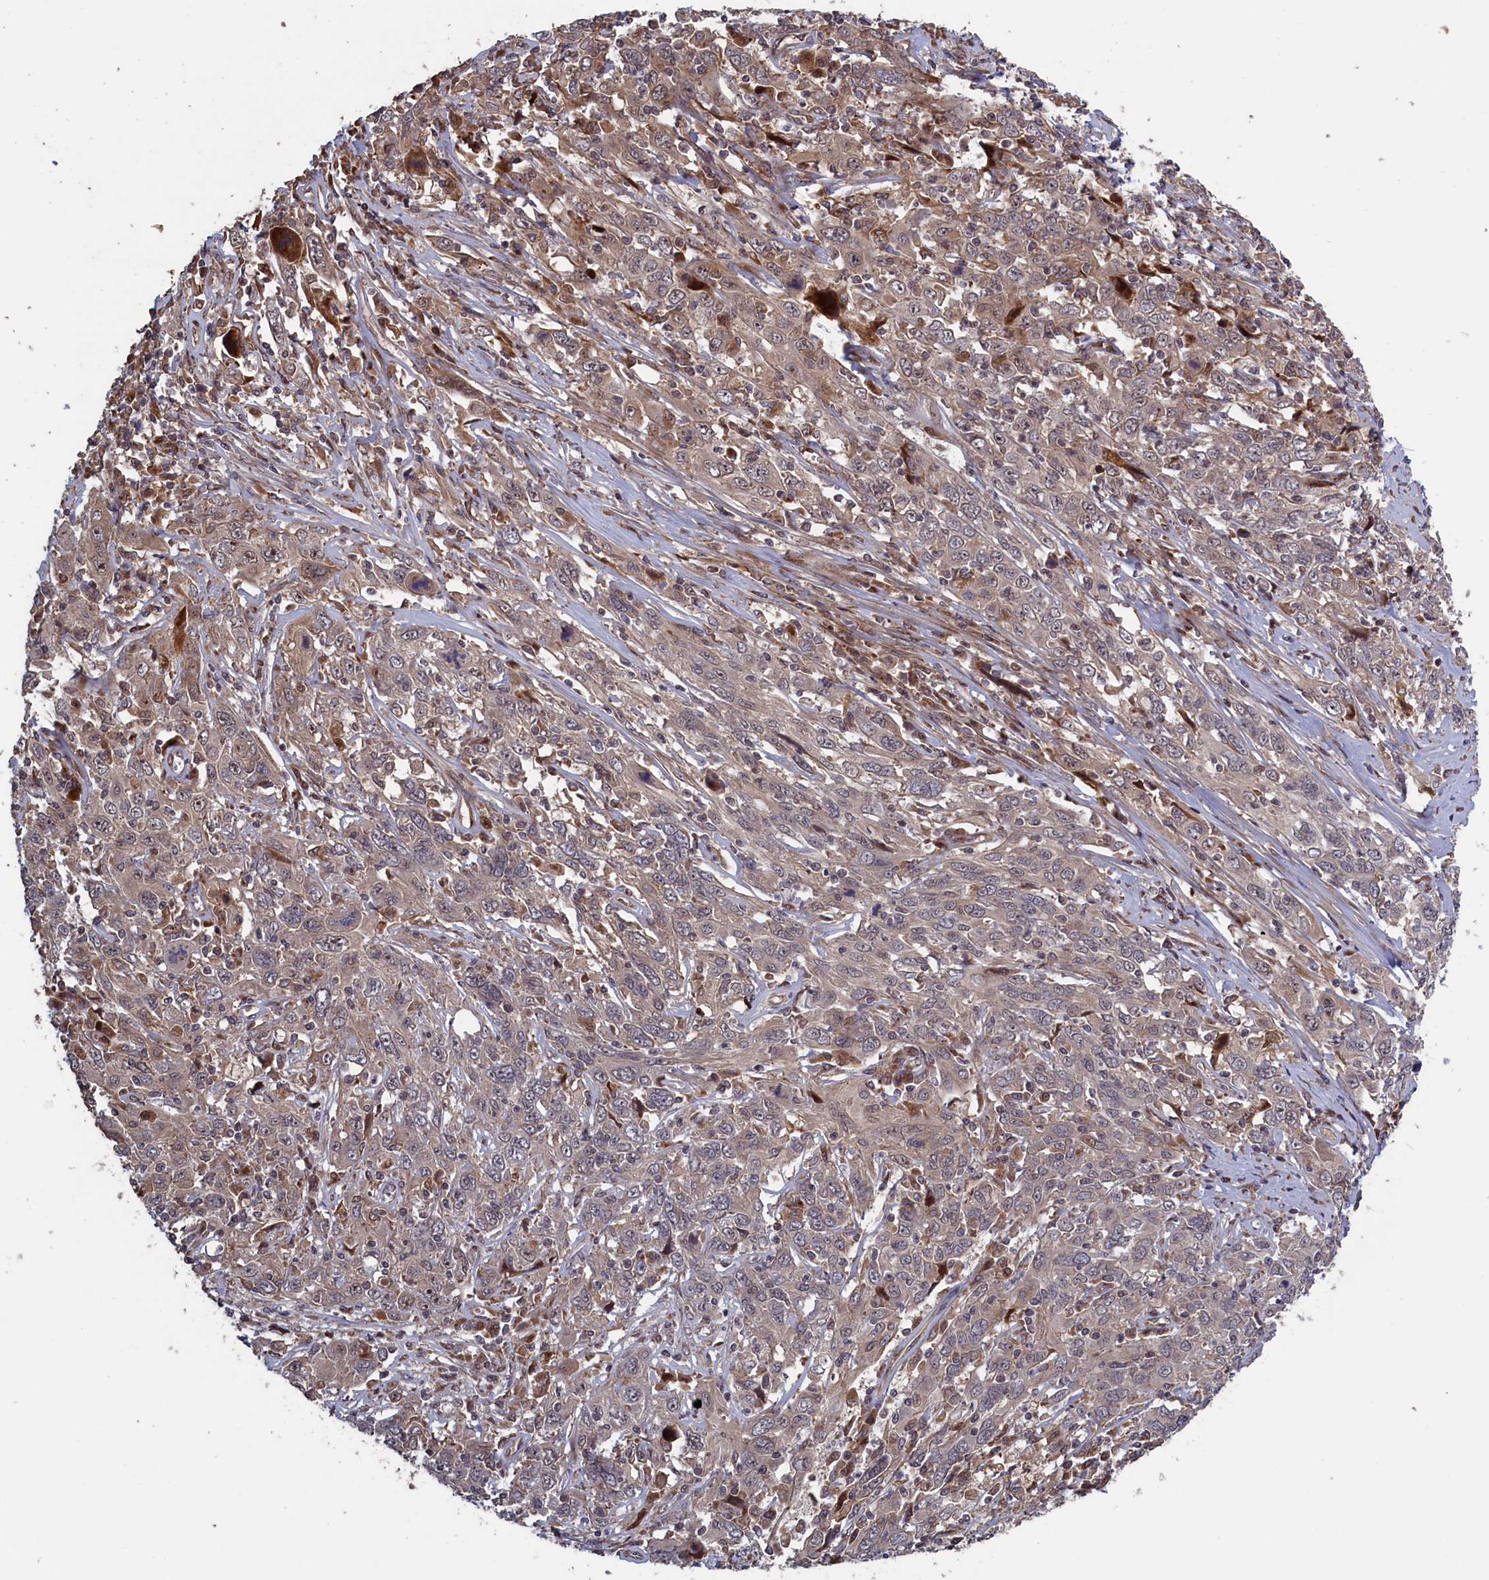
{"staining": {"intensity": "weak", "quantity": "<25%", "location": "cytoplasmic/membranous"}, "tissue": "cervical cancer", "cell_type": "Tumor cells", "image_type": "cancer", "snomed": [{"axis": "morphology", "description": "Squamous cell carcinoma, NOS"}, {"axis": "topography", "description": "Cervix"}], "caption": "This is a photomicrograph of immunohistochemistry staining of squamous cell carcinoma (cervical), which shows no positivity in tumor cells. Brightfield microscopy of immunohistochemistry stained with DAB (brown) and hematoxylin (blue), captured at high magnification.", "gene": "LSG1", "patient": {"sex": "female", "age": 46}}